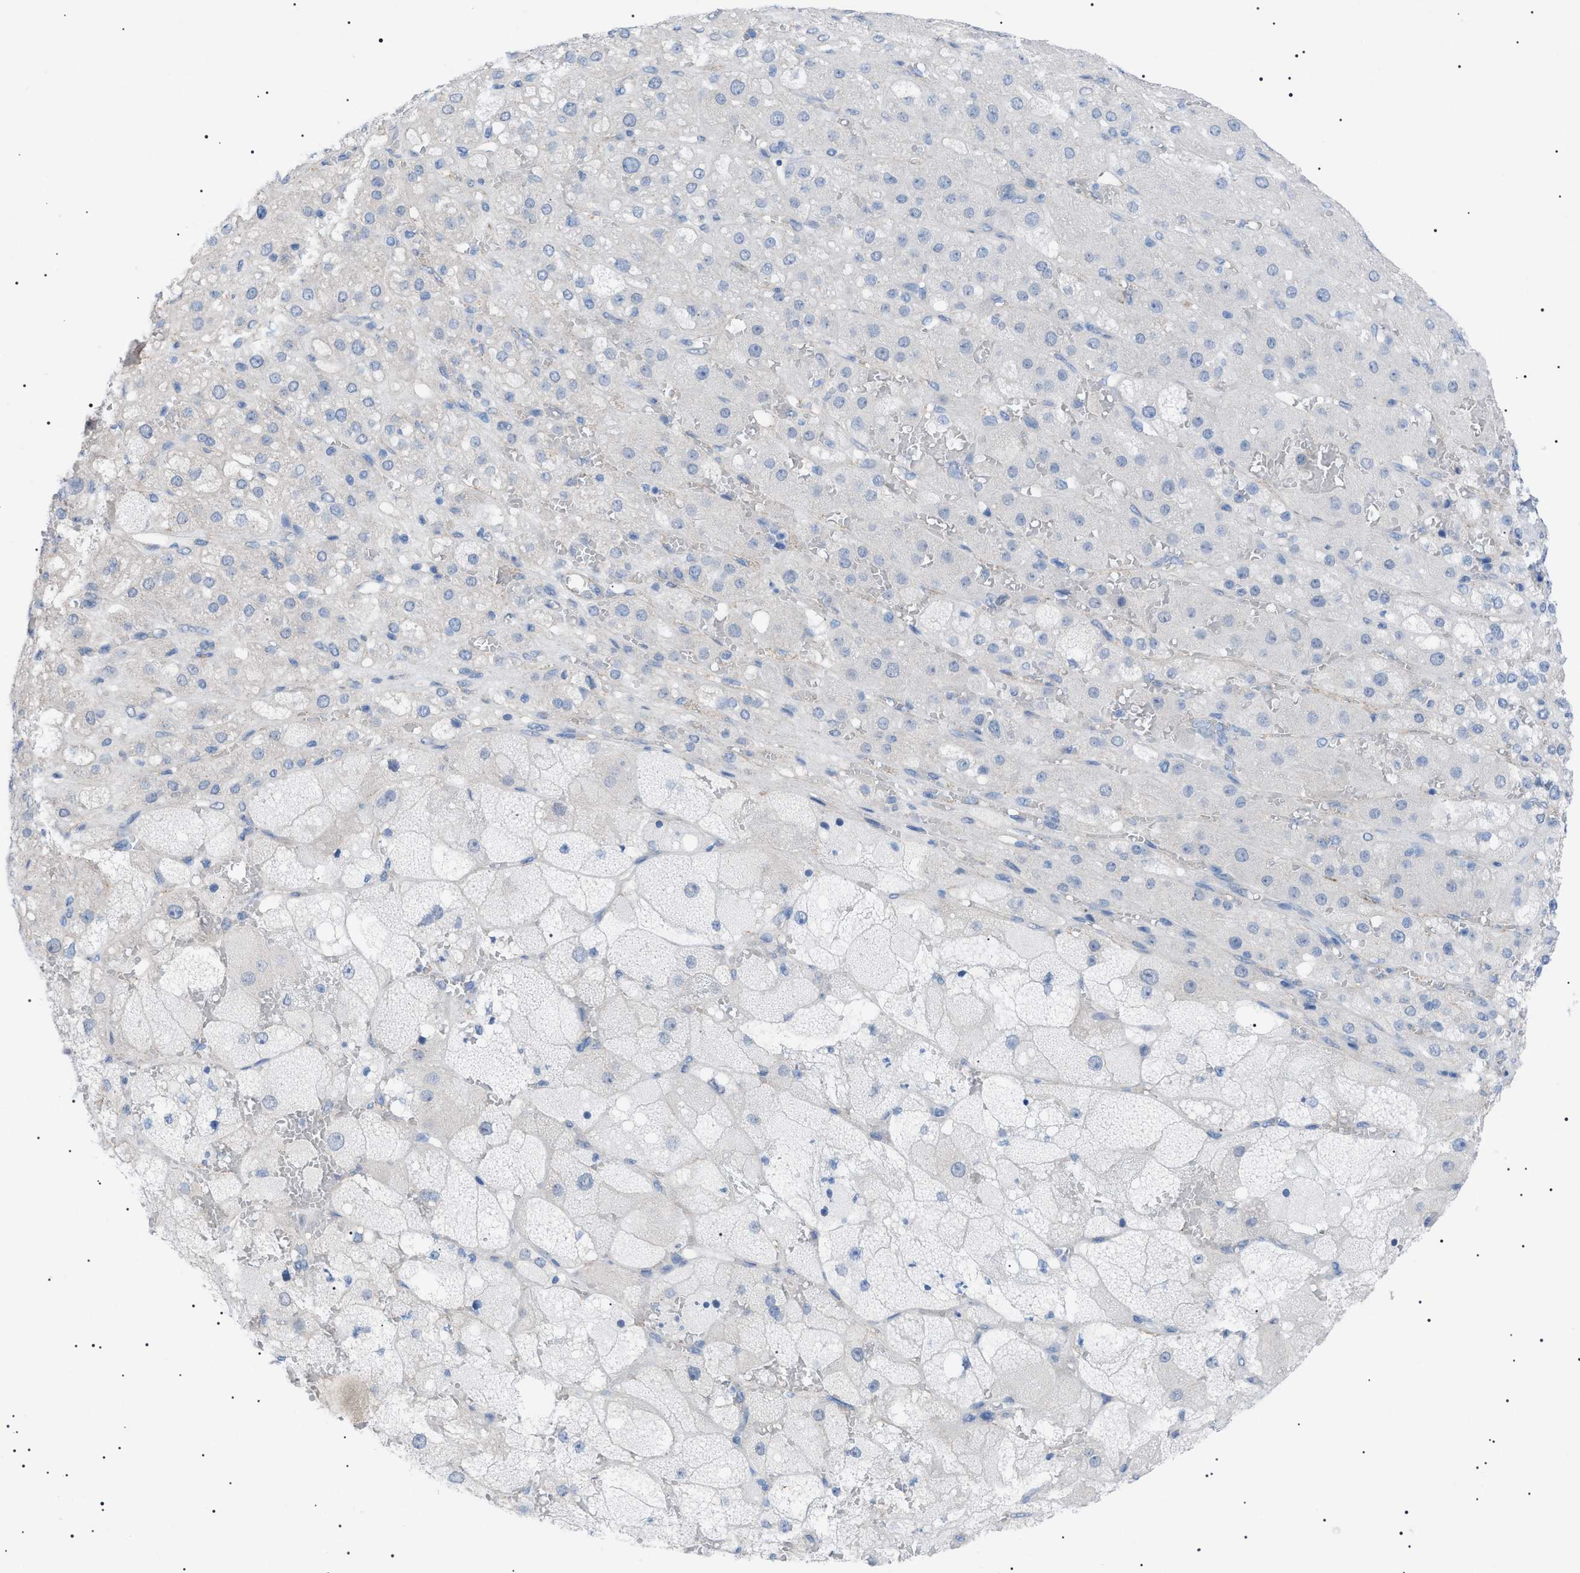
{"staining": {"intensity": "negative", "quantity": "none", "location": "none"}, "tissue": "adrenal gland", "cell_type": "Glandular cells", "image_type": "normal", "snomed": [{"axis": "morphology", "description": "Normal tissue, NOS"}, {"axis": "topography", "description": "Adrenal gland"}], "caption": "Adrenal gland stained for a protein using immunohistochemistry (IHC) exhibits no staining glandular cells.", "gene": "ADAMTS1", "patient": {"sex": "female", "age": 47}}